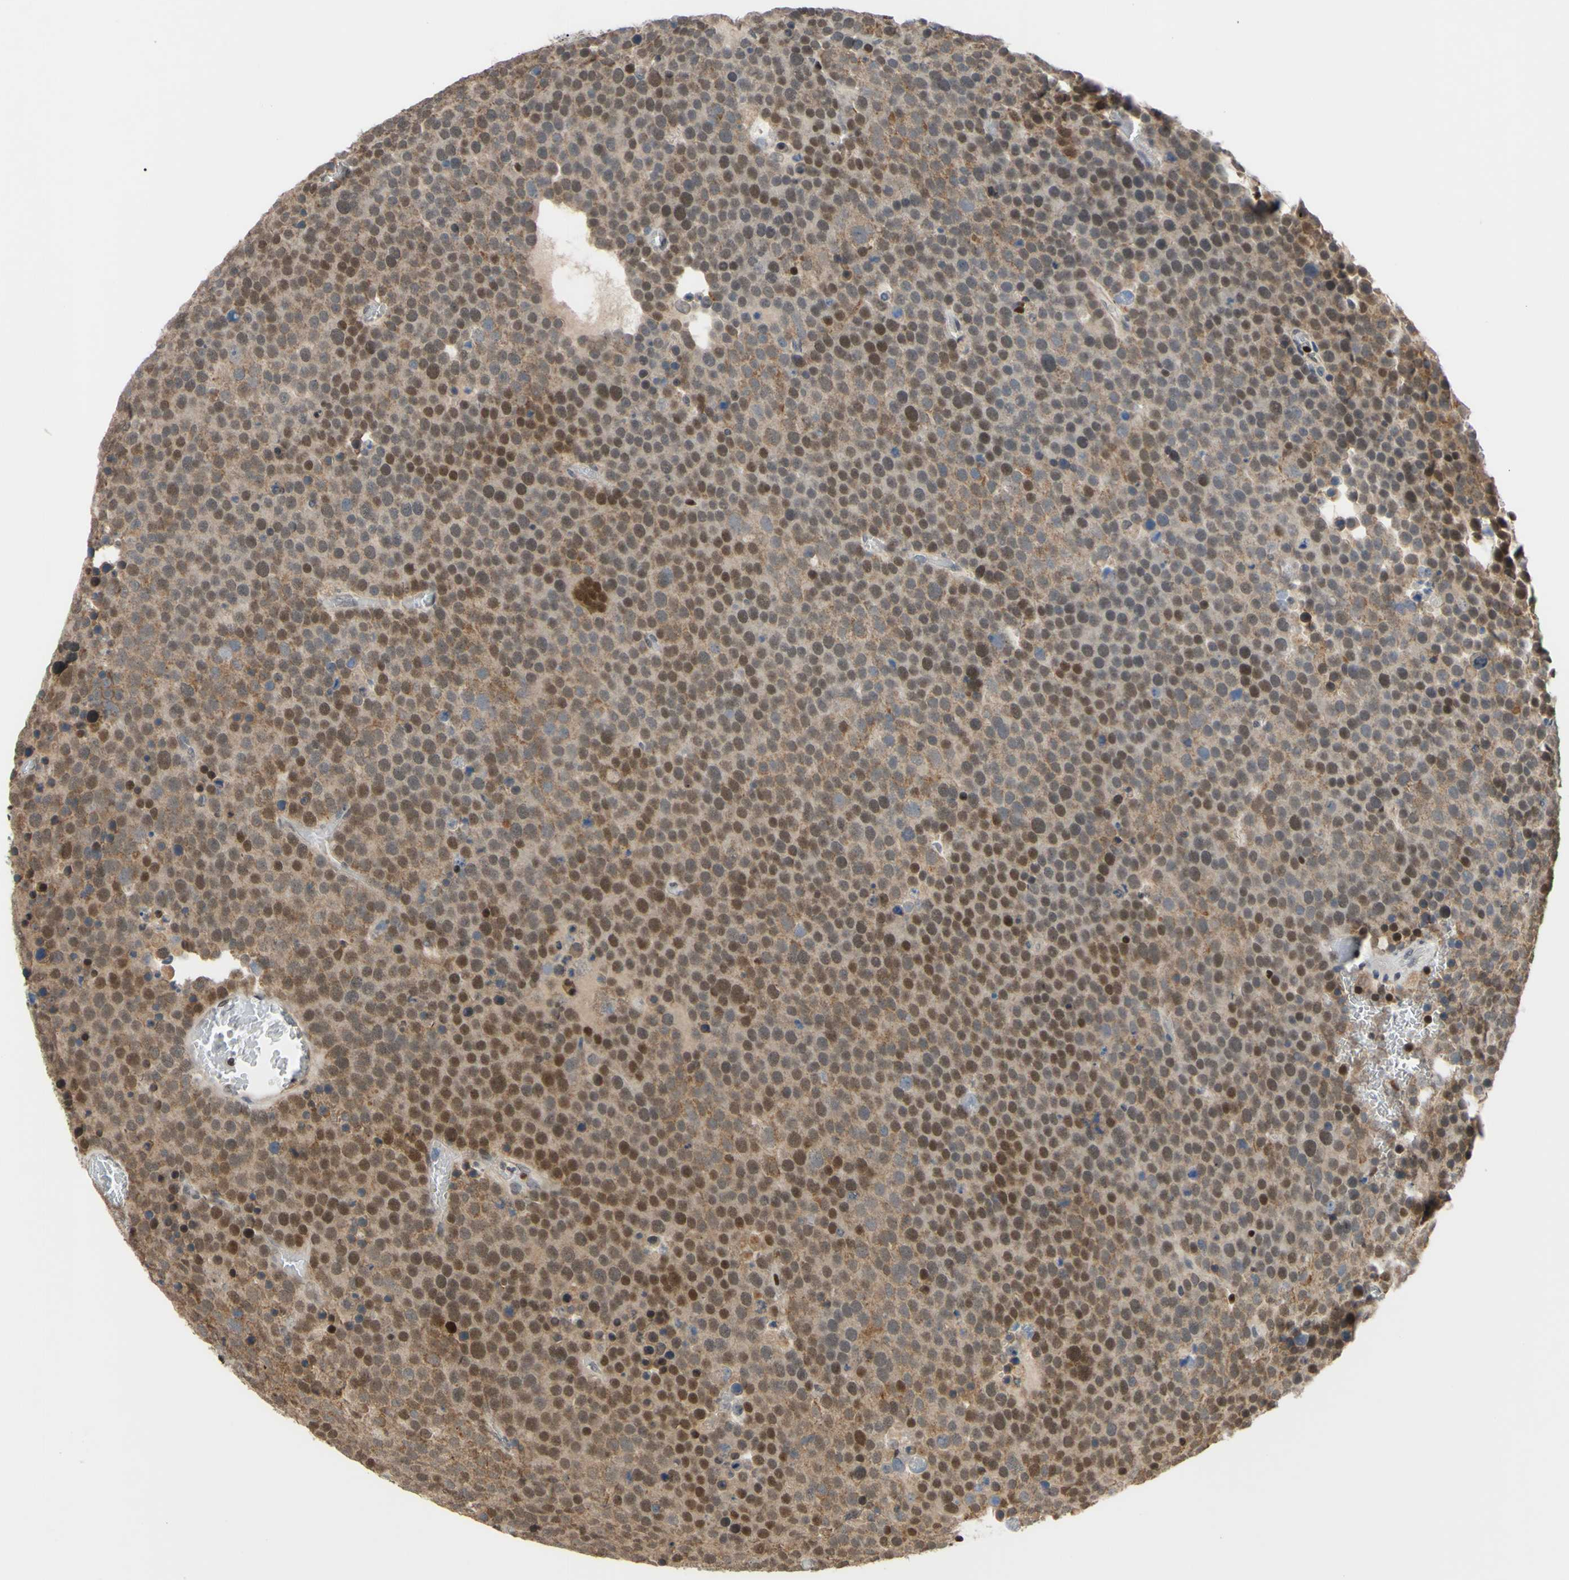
{"staining": {"intensity": "moderate", "quantity": ">75%", "location": "cytoplasmic/membranous,nuclear"}, "tissue": "testis cancer", "cell_type": "Tumor cells", "image_type": "cancer", "snomed": [{"axis": "morphology", "description": "Seminoma, NOS"}, {"axis": "topography", "description": "Testis"}], "caption": "Moderate cytoplasmic/membranous and nuclear protein staining is appreciated in approximately >75% of tumor cells in testis seminoma. (Brightfield microscopy of DAB IHC at high magnification).", "gene": "SP4", "patient": {"sex": "male", "age": 71}}